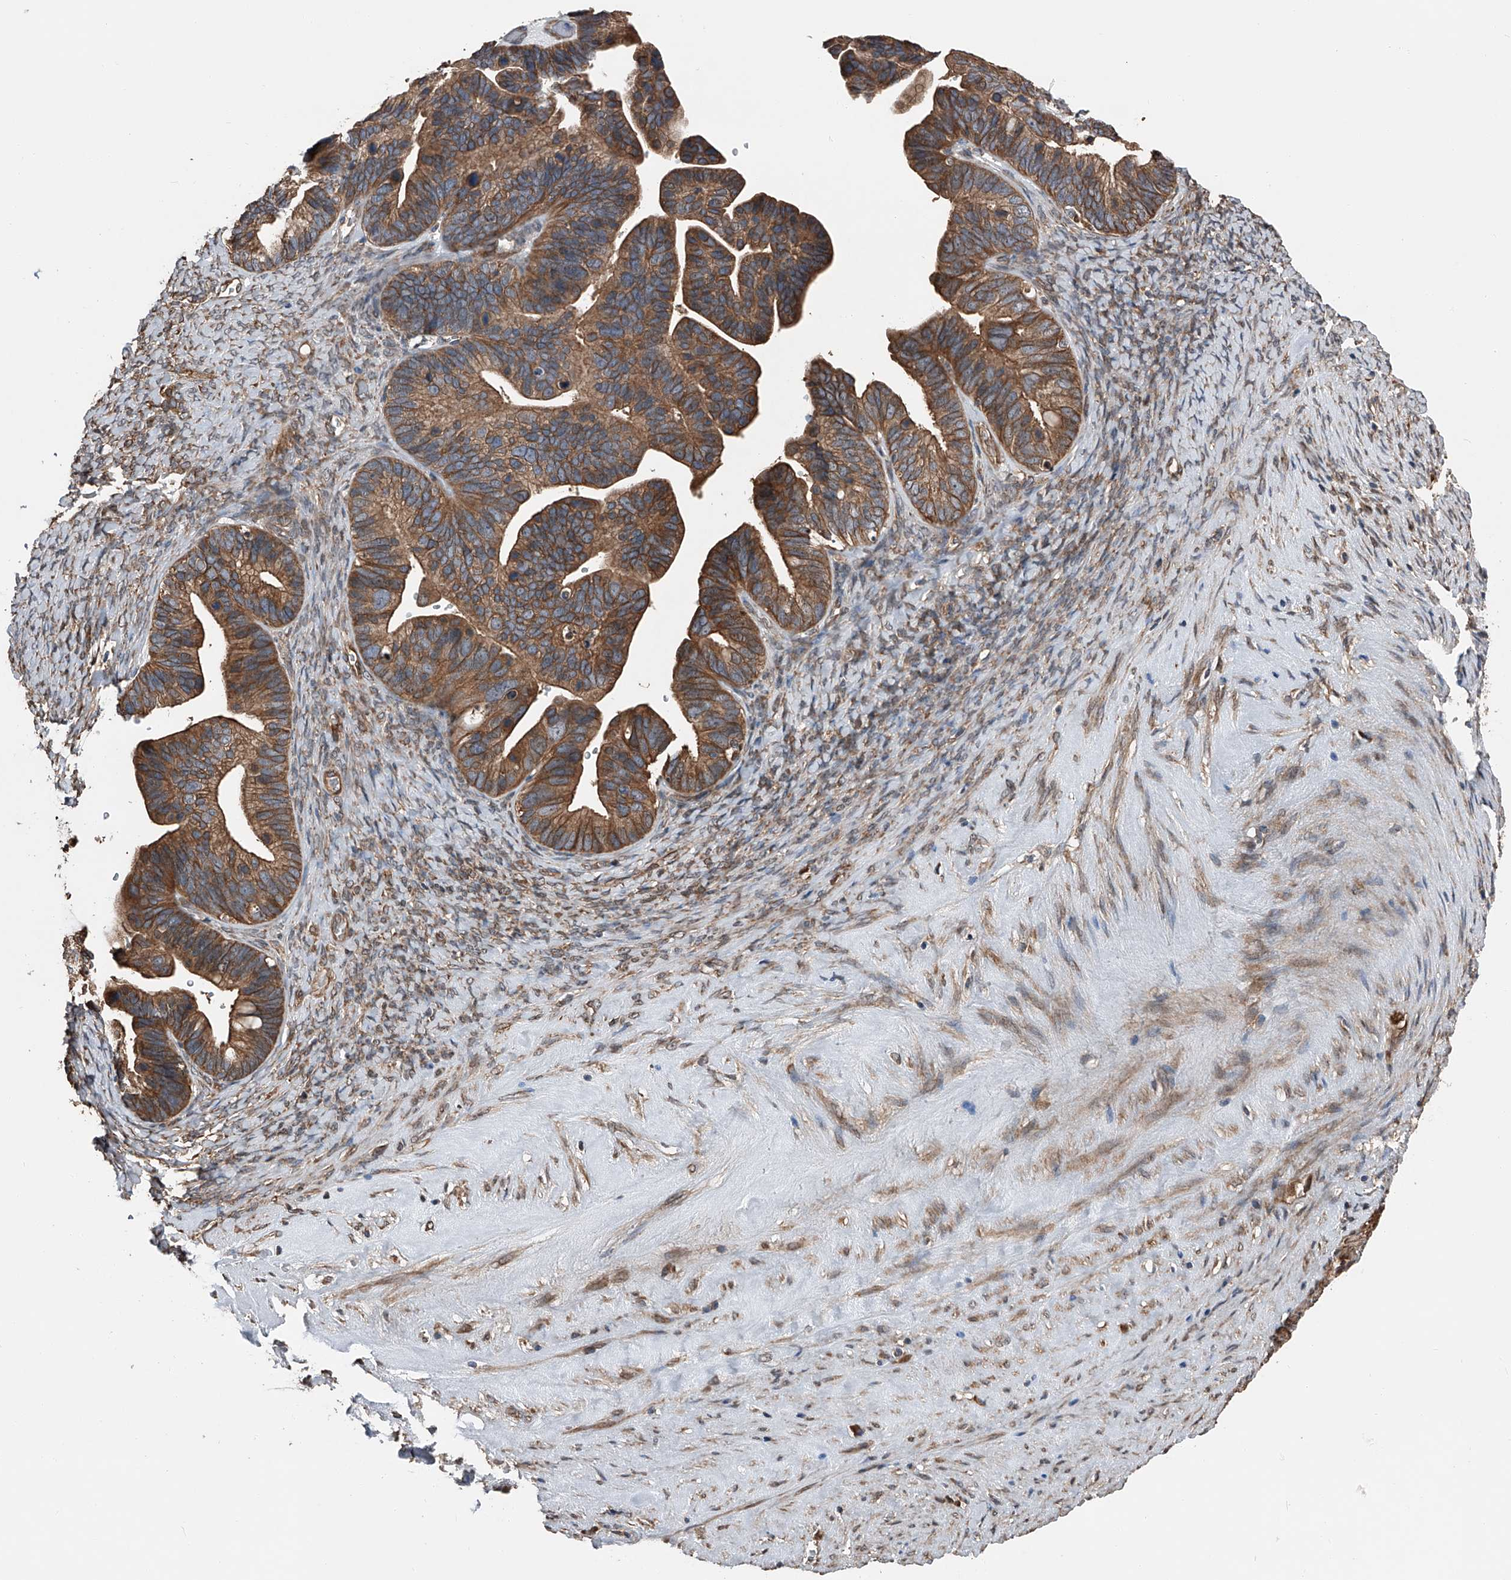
{"staining": {"intensity": "moderate", "quantity": ">75%", "location": "cytoplasmic/membranous"}, "tissue": "ovarian cancer", "cell_type": "Tumor cells", "image_type": "cancer", "snomed": [{"axis": "morphology", "description": "Cystadenocarcinoma, serous, NOS"}, {"axis": "topography", "description": "Ovary"}], "caption": "Protein expression analysis of human serous cystadenocarcinoma (ovarian) reveals moderate cytoplasmic/membranous expression in about >75% of tumor cells.", "gene": "KCNJ2", "patient": {"sex": "female", "age": 56}}